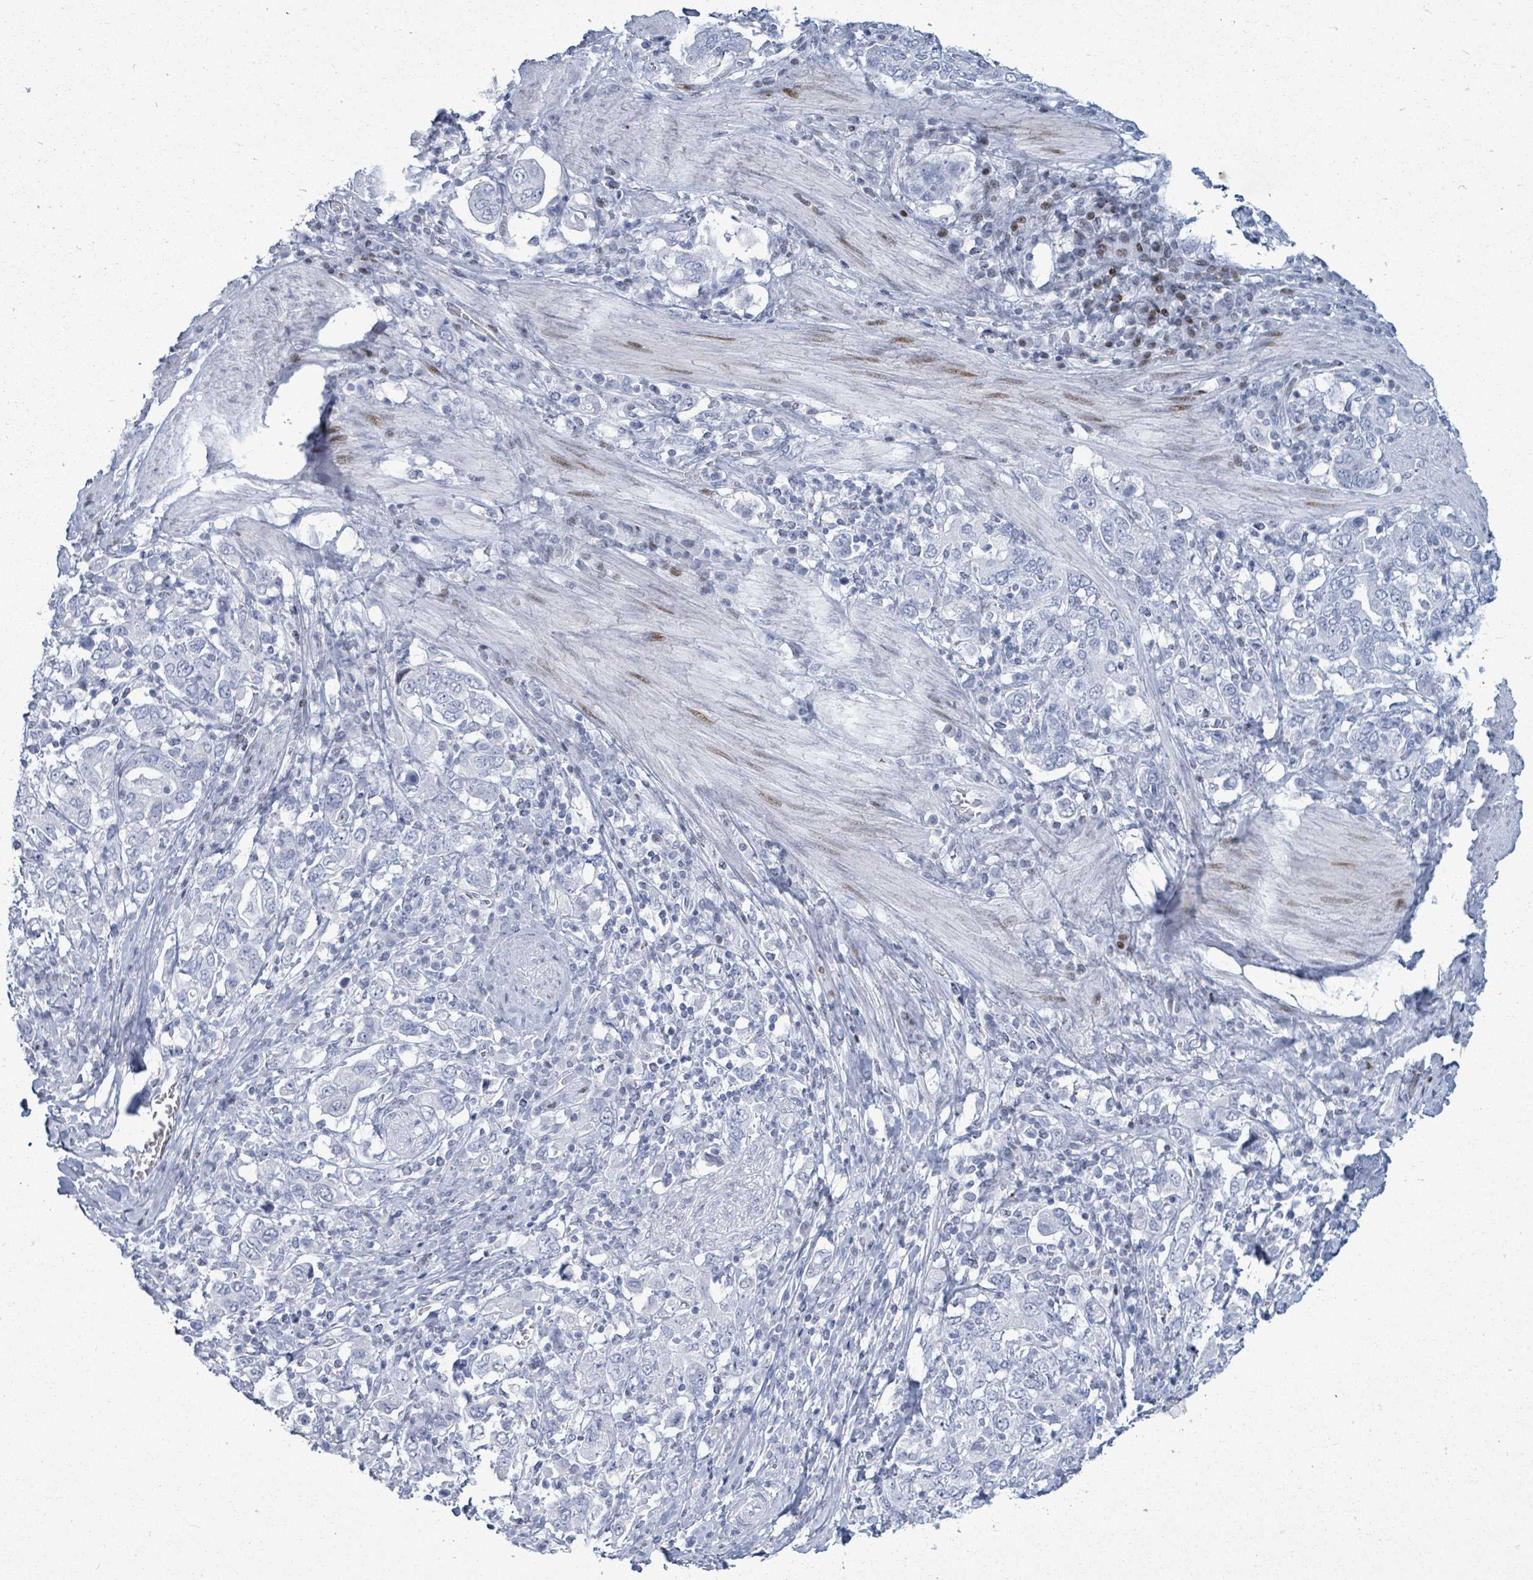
{"staining": {"intensity": "negative", "quantity": "none", "location": "none"}, "tissue": "stomach cancer", "cell_type": "Tumor cells", "image_type": "cancer", "snomed": [{"axis": "morphology", "description": "Adenocarcinoma, NOS"}, {"axis": "topography", "description": "Stomach, upper"}, {"axis": "topography", "description": "Stomach"}], "caption": "The IHC image has no significant positivity in tumor cells of adenocarcinoma (stomach) tissue.", "gene": "MALL", "patient": {"sex": "male", "age": 62}}